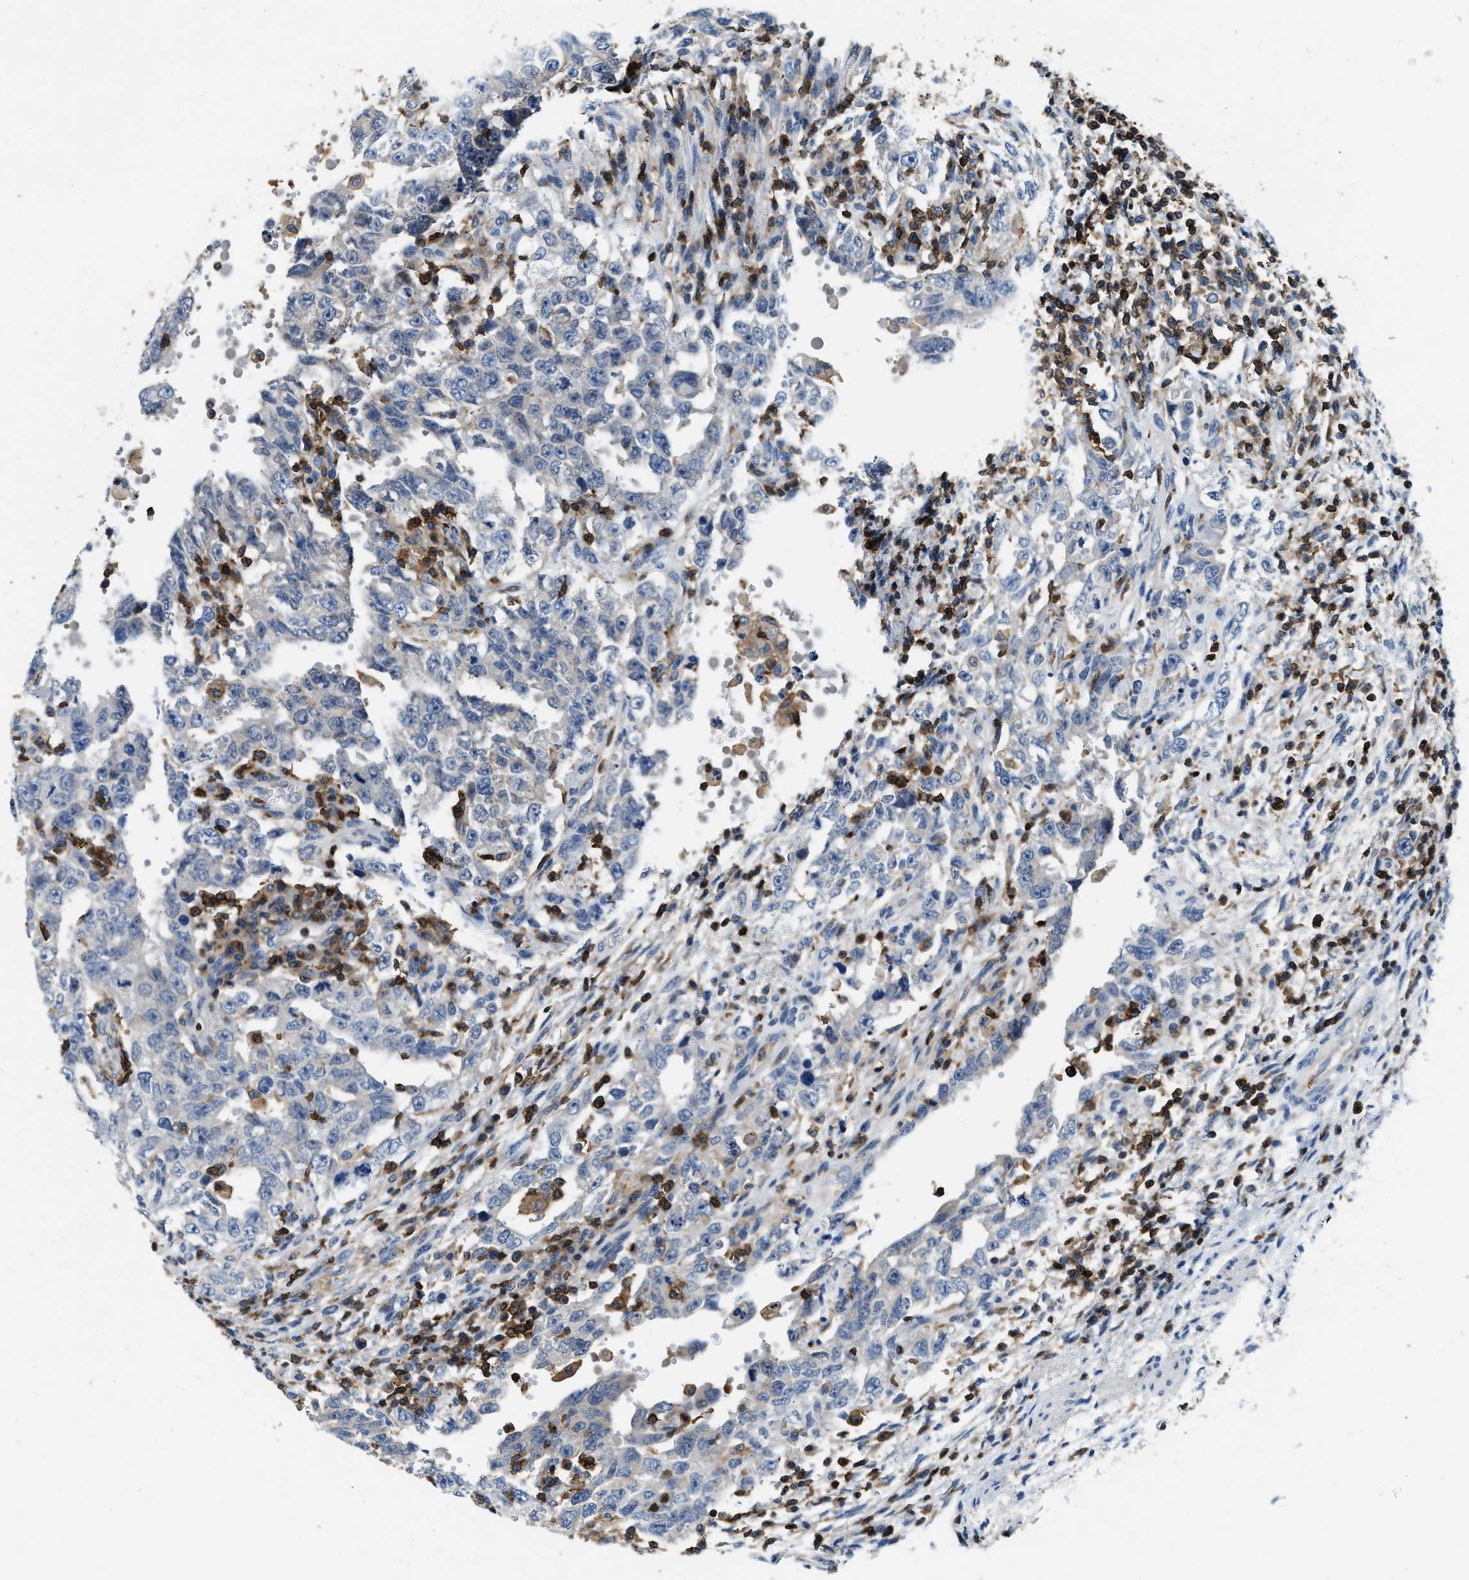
{"staining": {"intensity": "negative", "quantity": "none", "location": "none"}, "tissue": "testis cancer", "cell_type": "Tumor cells", "image_type": "cancer", "snomed": [{"axis": "morphology", "description": "Carcinoma, Embryonal, NOS"}, {"axis": "topography", "description": "Testis"}], "caption": "Tumor cells show no significant expression in testis cancer (embryonal carcinoma).", "gene": "MYO1G", "patient": {"sex": "male", "age": 26}}